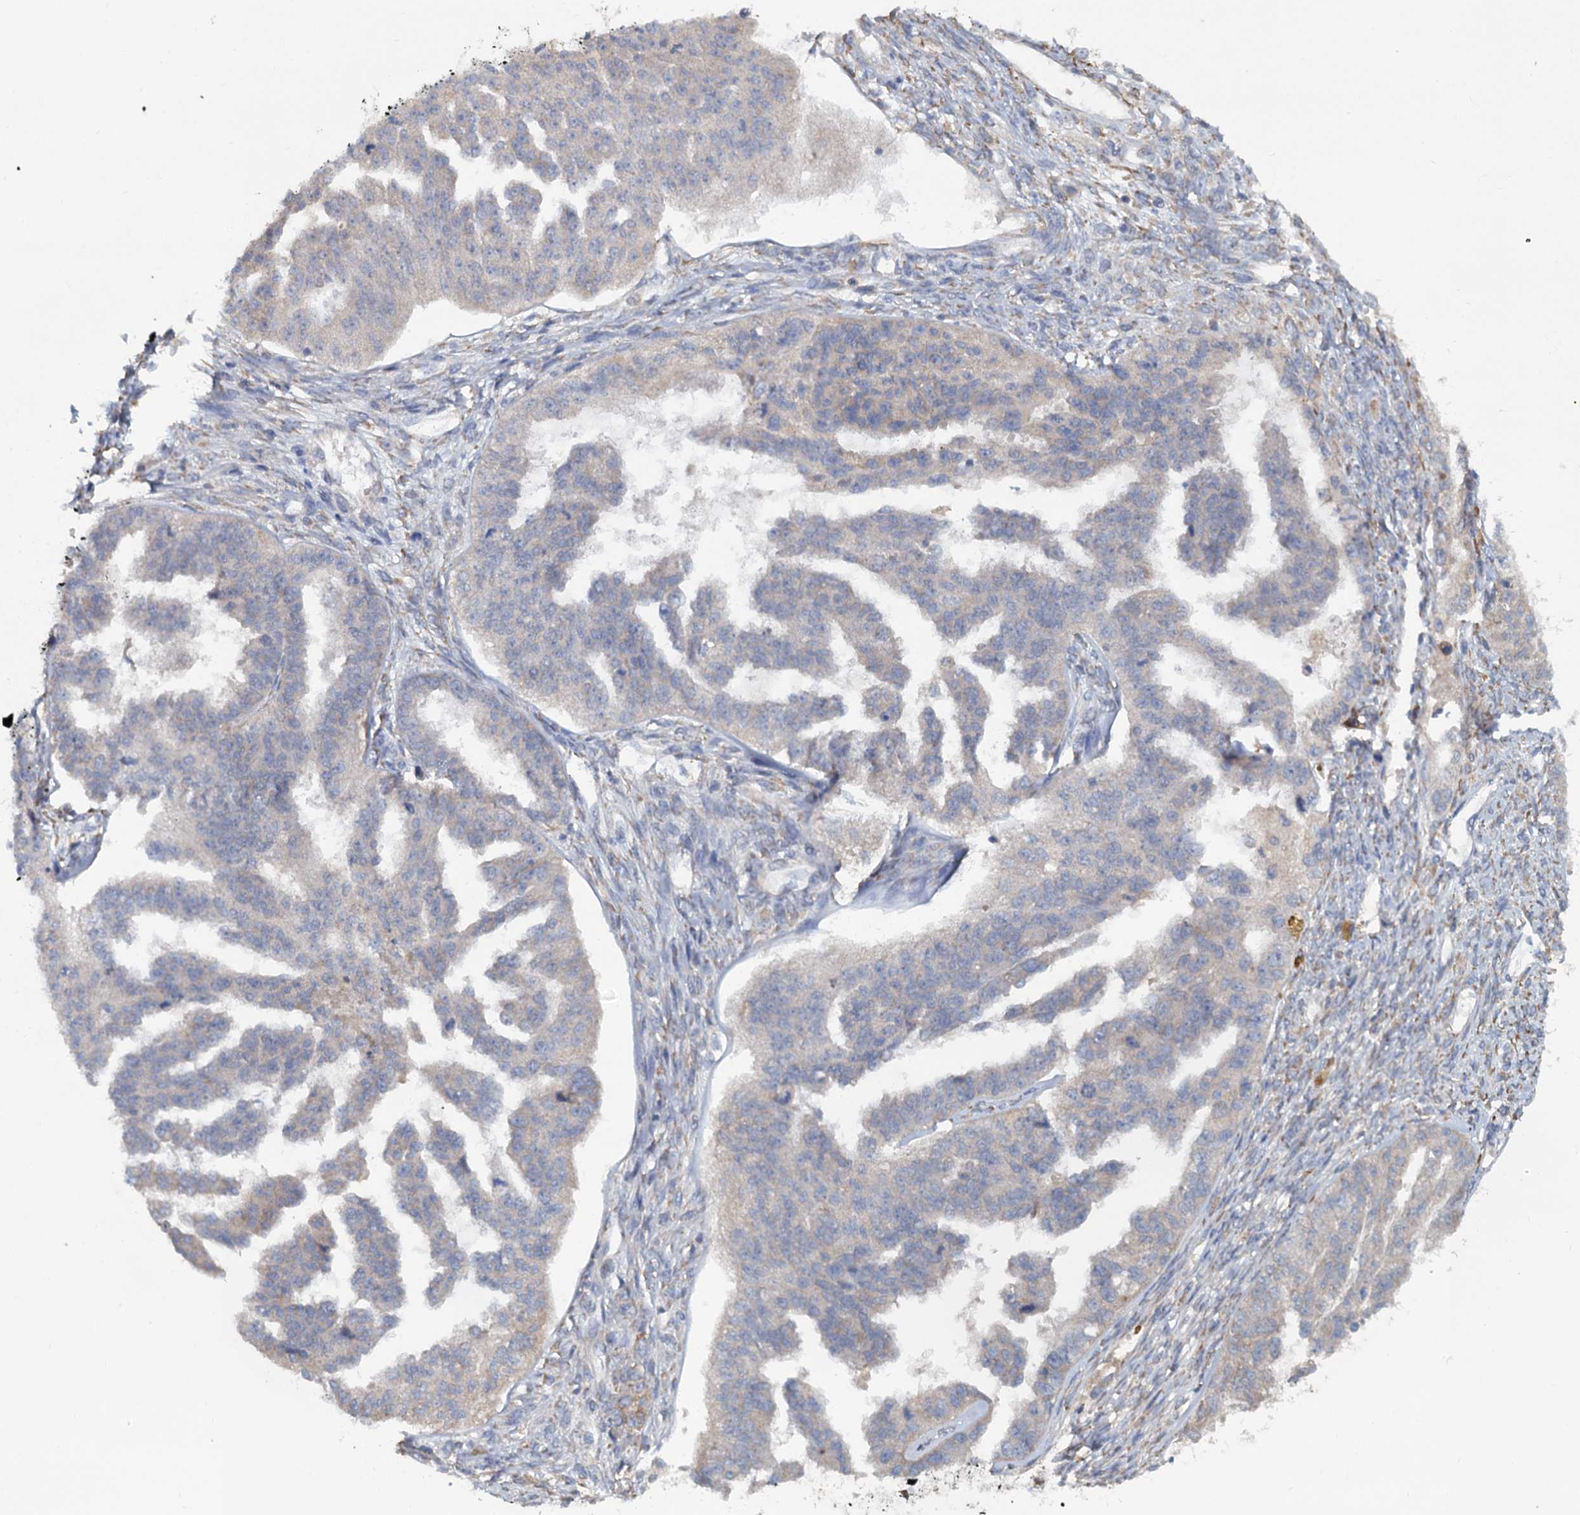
{"staining": {"intensity": "negative", "quantity": "none", "location": "none"}, "tissue": "ovarian cancer", "cell_type": "Tumor cells", "image_type": "cancer", "snomed": [{"axis": "morphology", "description": "Cystadenocarcinoma, serous, NOS"}, {"axis": "topography", "description": "Ovary"}], "caption": "Tumor cells show no significant protein positivity in serous cystadenocarcinoma (ovarian).", "gene": "LRRC51", "patient": {"sex": "female", "age": 58}}